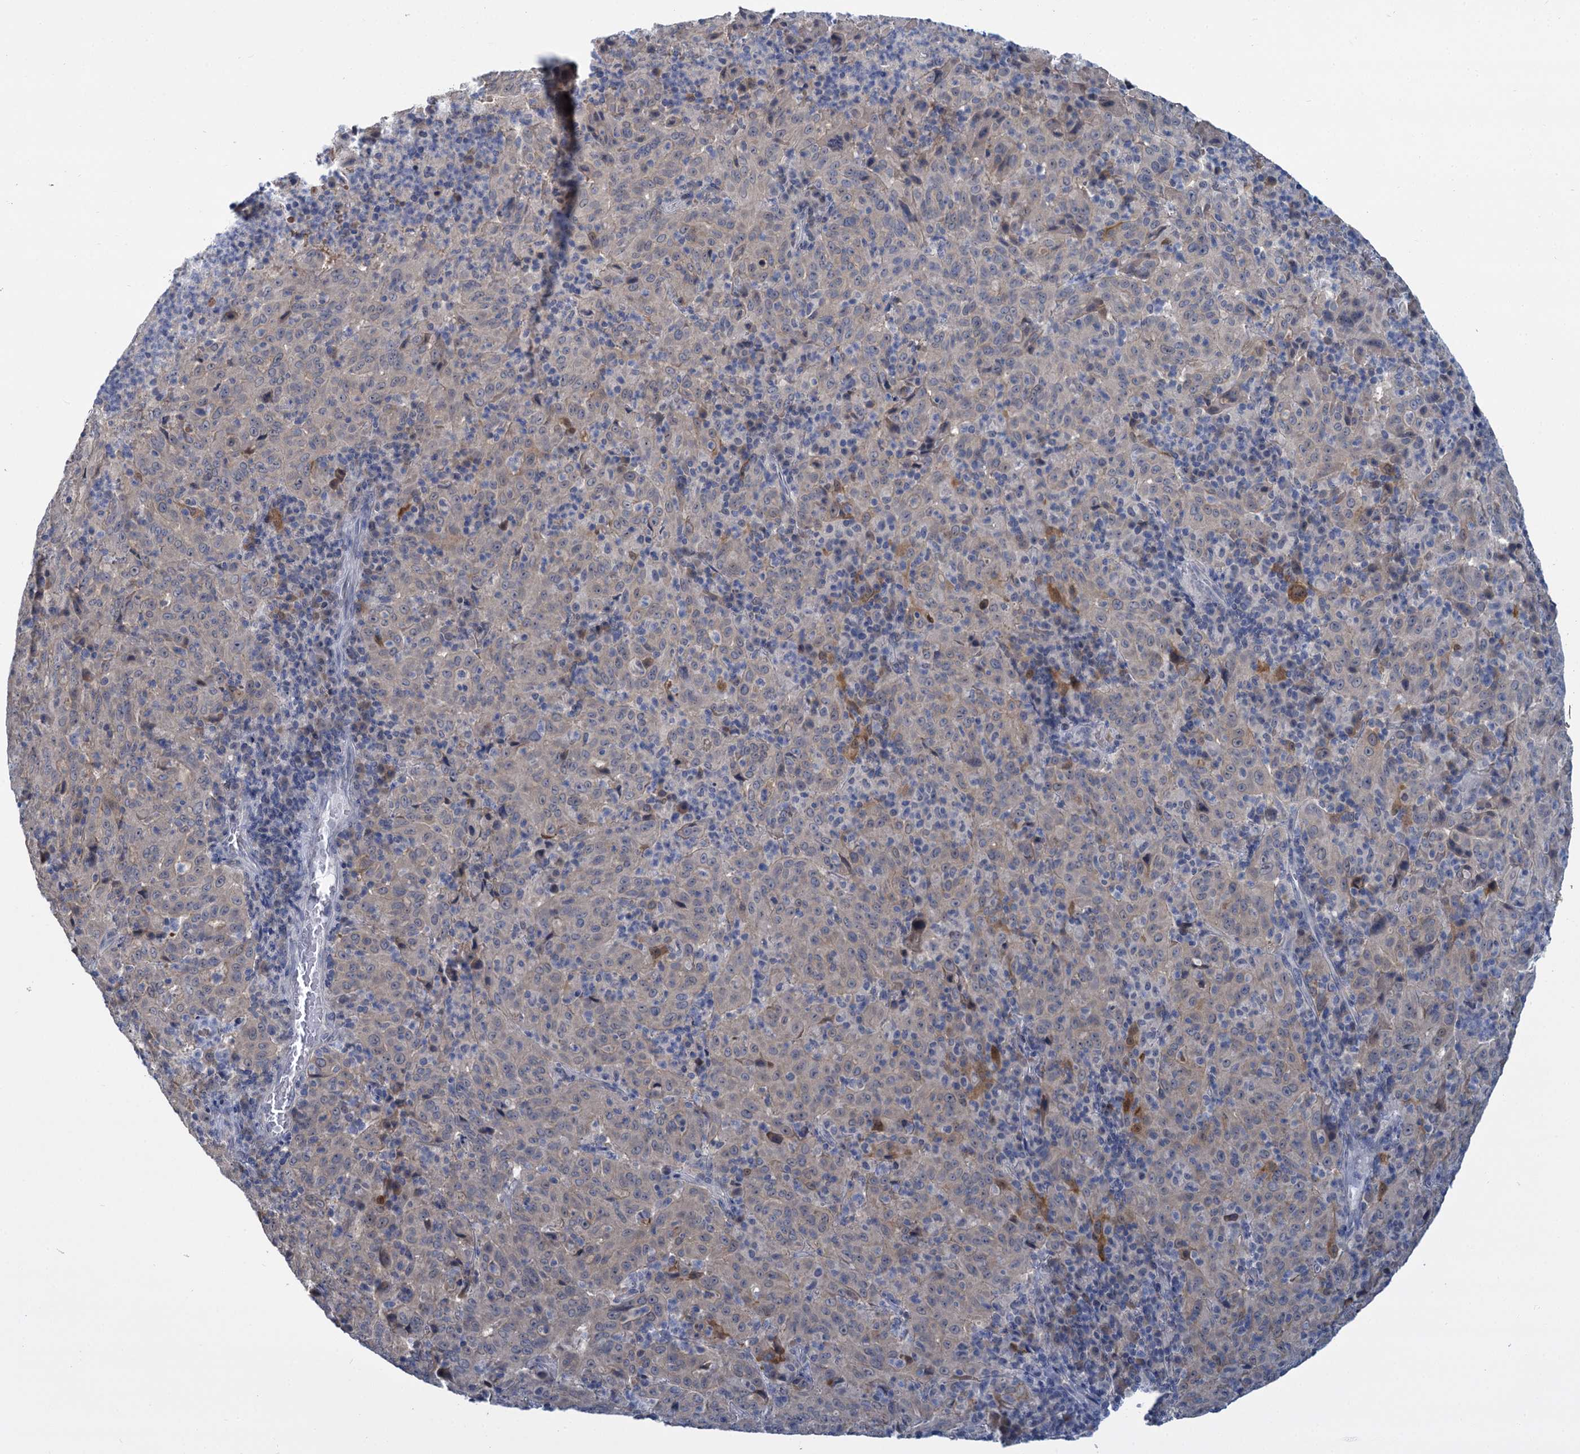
{"staining": {"intensity": "weak", "quantity": "25%-75%", "location": "cytoplasmic/membranous"}, "tissue": "pancreatic cancer", "cell_type": "Tumor cells", "image_type": "cancer", "snomed": [{"axis": "morphology", "description": "Adenocarcinoma, NOS"}, {"axis": "topography", "description": "Pancreas"}], "caption": "An immunohistochemistry micrograph of neoplastic tissue is shown. Protein staining in brown labels weak cytoplasmic/membranous positivity in pancreatic adenocarcinoma within tumor cells.", "gene": "ANKRD42", "patient": {"sex": "male", "age": 63}}